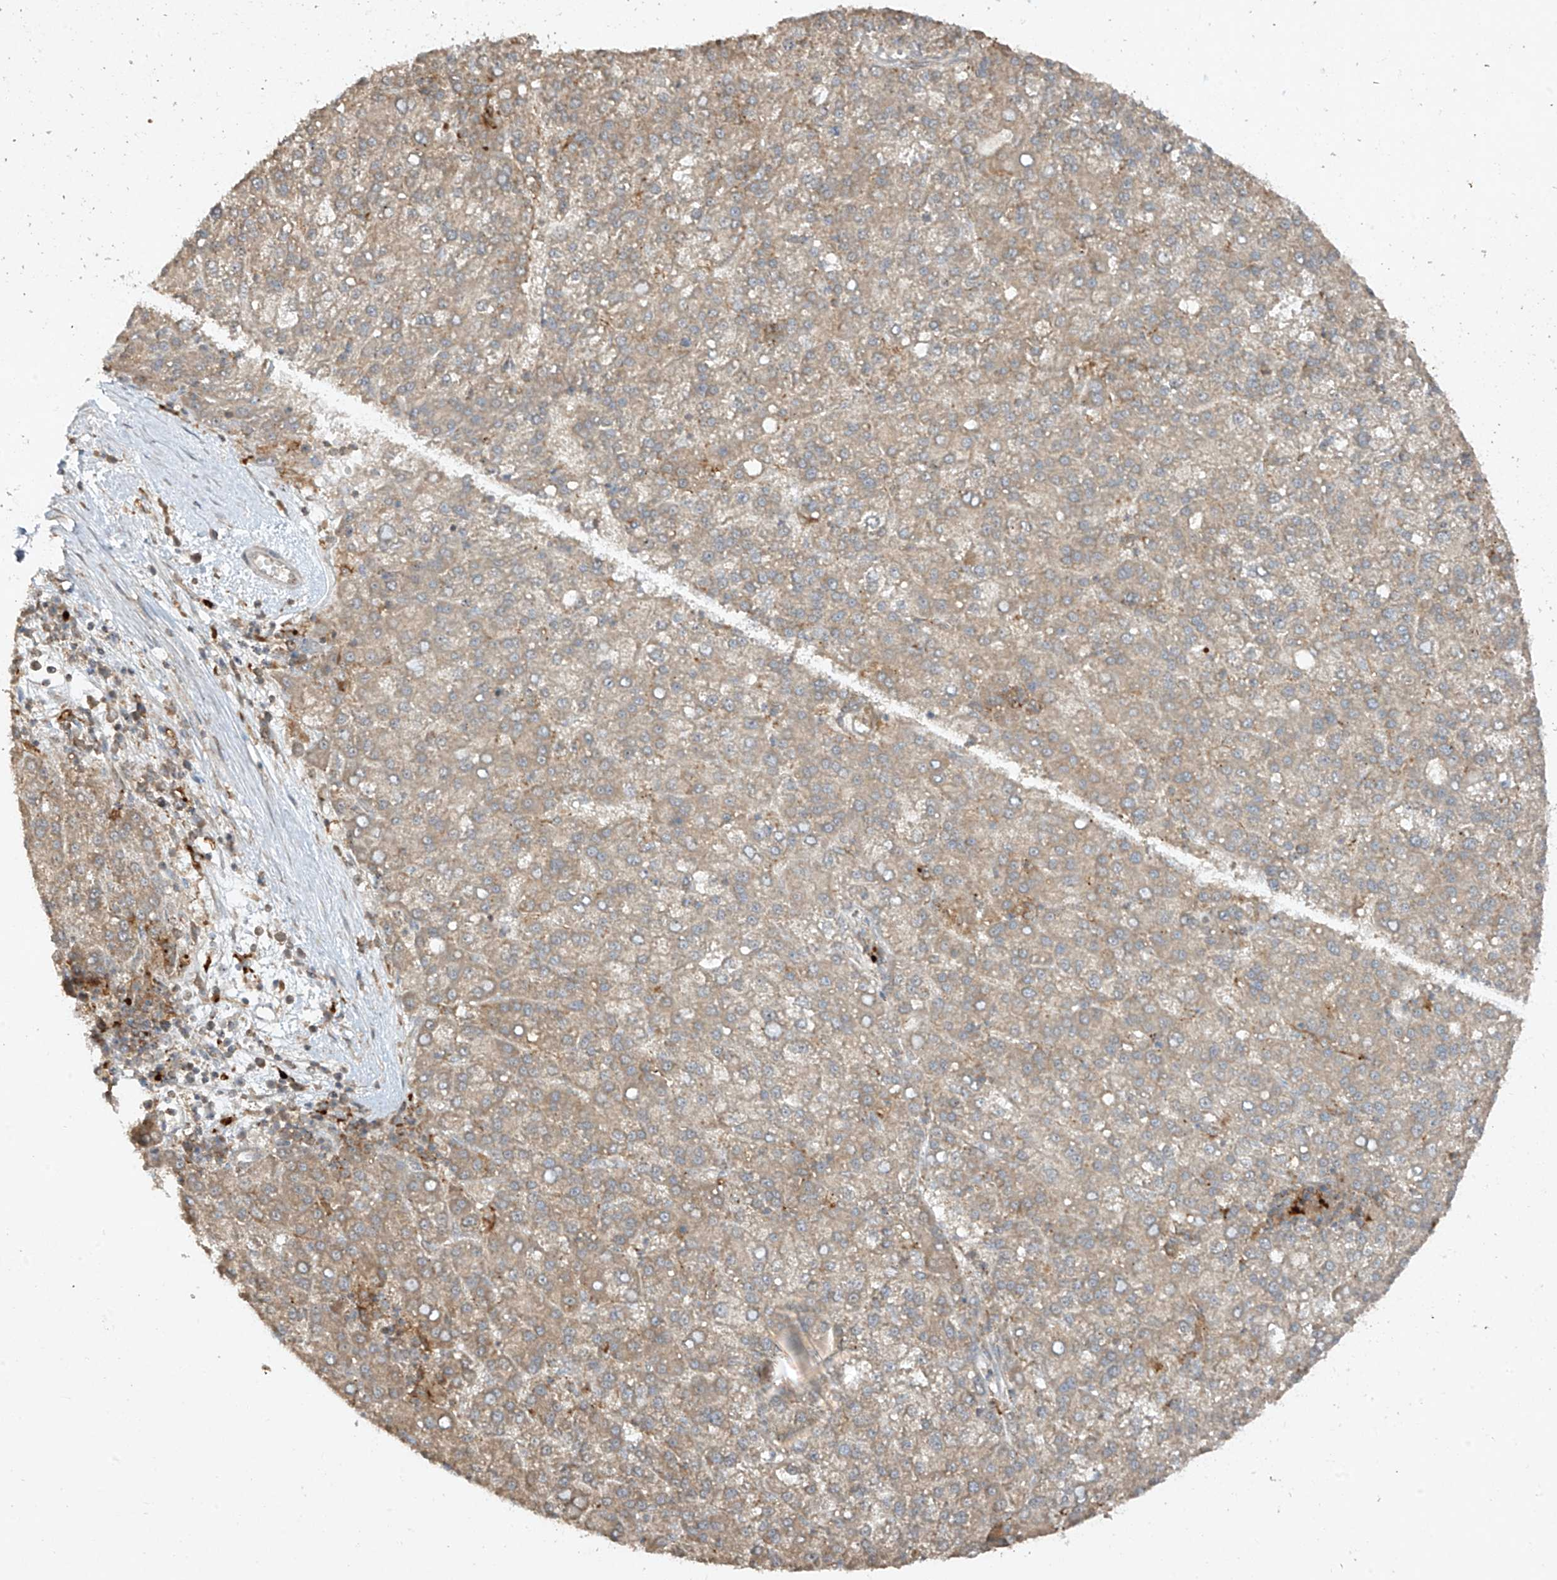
{"staining": {"intensity": "moderate", "quantity": ">75%", "location": "cytoplasmic/membranous"}, "tissue": "liver cancer", "cell_type": "Tumor cells", "image_type": "cancer", "snomed": [{"axis": "morphology", "description": "Carcinoma, Hepatocellular, NOS"}, {"axis": "topography", "description": "Liver"}], "caption": "Moderate cytoplasmic/membranous positivity is appreciated in about >75% of tumor cells in liver hepatocellular carcinoma. (Brightfield microscopy of DAB IHC at high magnification).", "gene": "LDAH", "patient": {"sex": "female", "age": 58}}